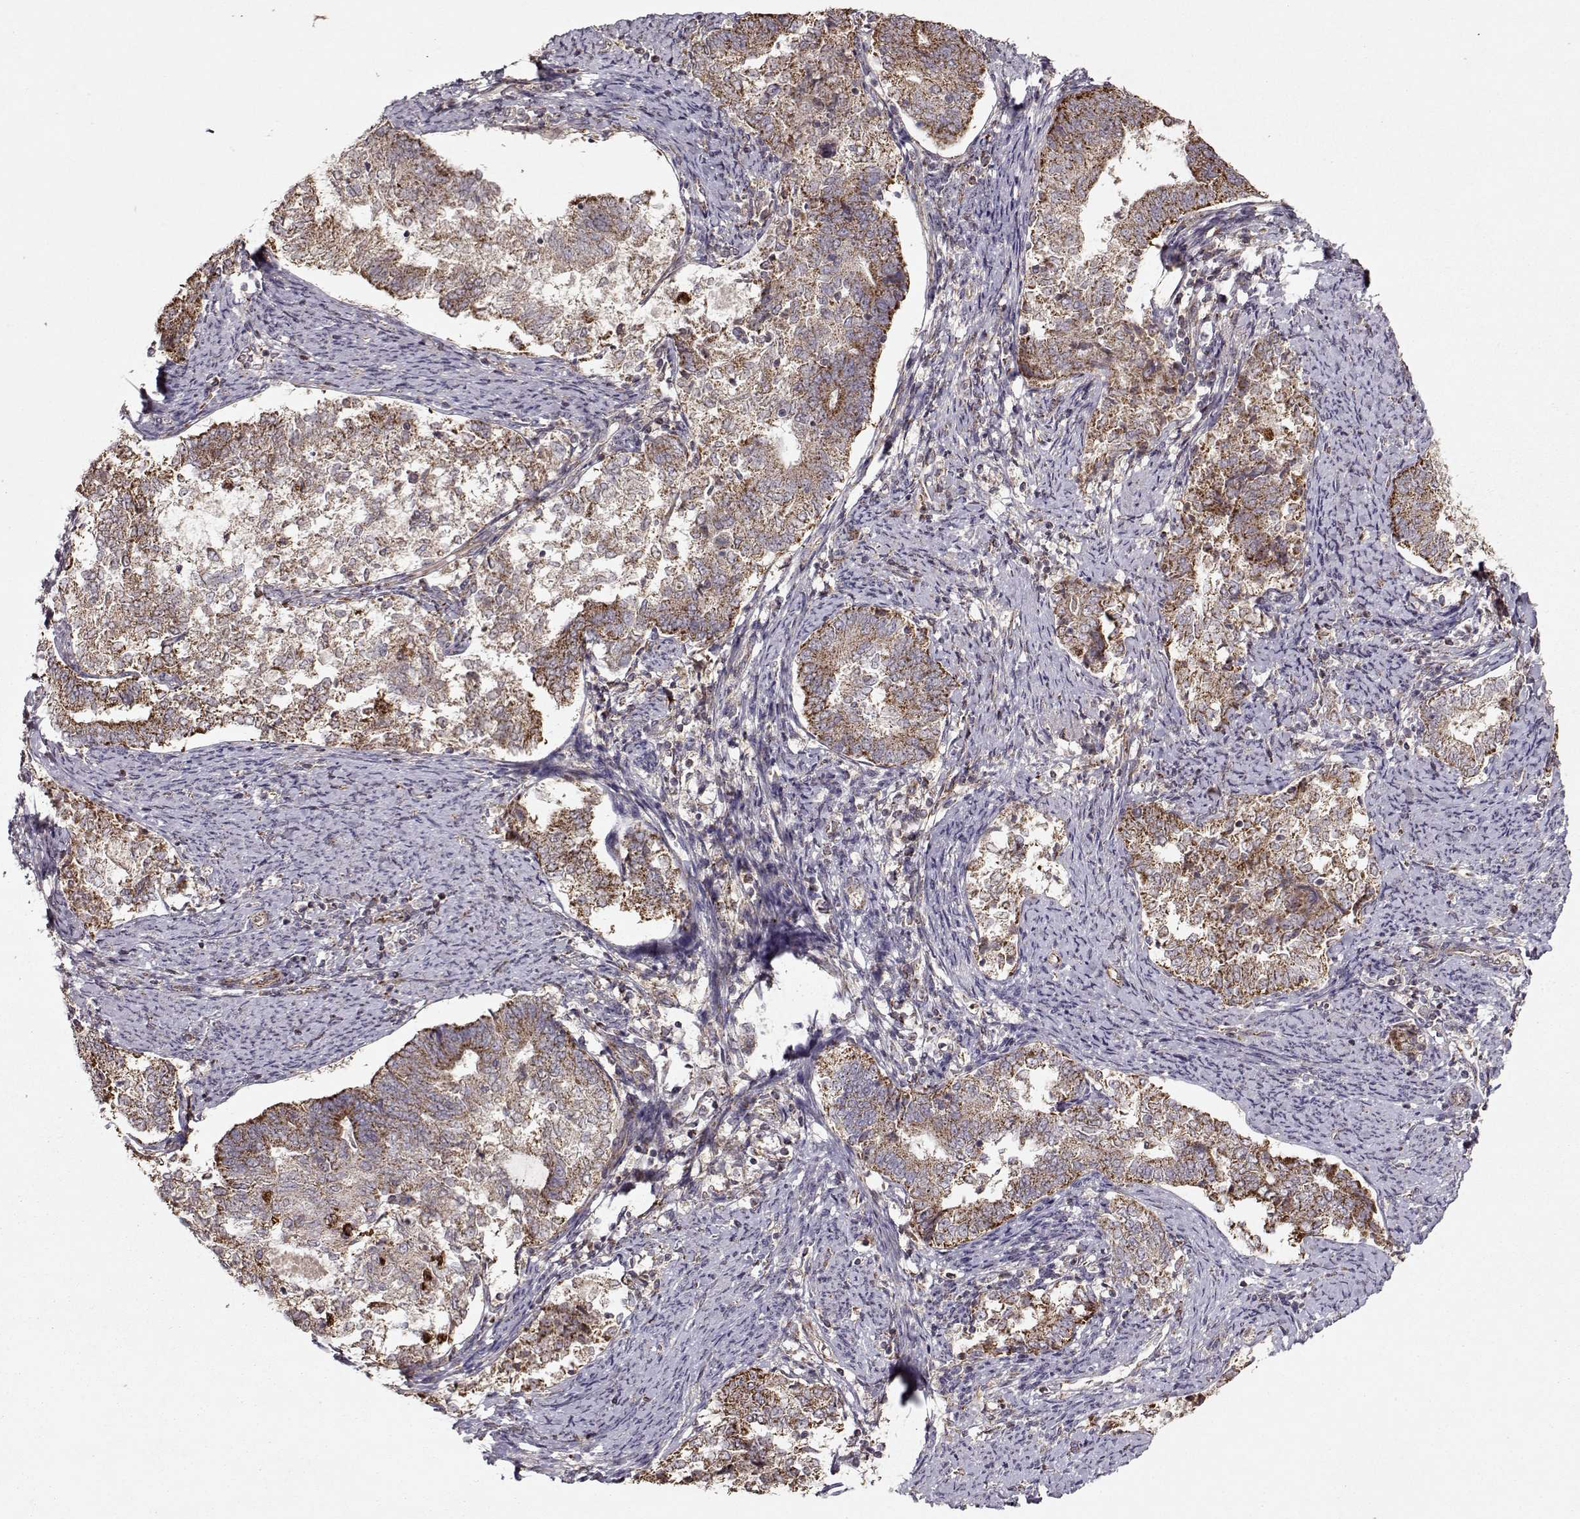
{"staining": {"intensity": "strong", "quantity": ">75%", "location": "cytoplasmic/membranous"}, "tissue": "endometrial cancer", "cell_type": "Tumor cells", "image_type": "cancer", "snomed": [{"axis": "morphology", "description": "Adenocarcinoma, NOS"}, {"axis": "topography", "description": "Endometrium"}], "caption": "The image demonstrates immunohistochemical staining of endometrial adenocarcinoma. There is strong cytoplasmic/membranous expression is identified in about >75% of tumor cells. (DAB IHC, brown staining for protein, blue staining for nuclei).", "gene": "CMTM3", "patient": {"sex": "female", "age": 65}}